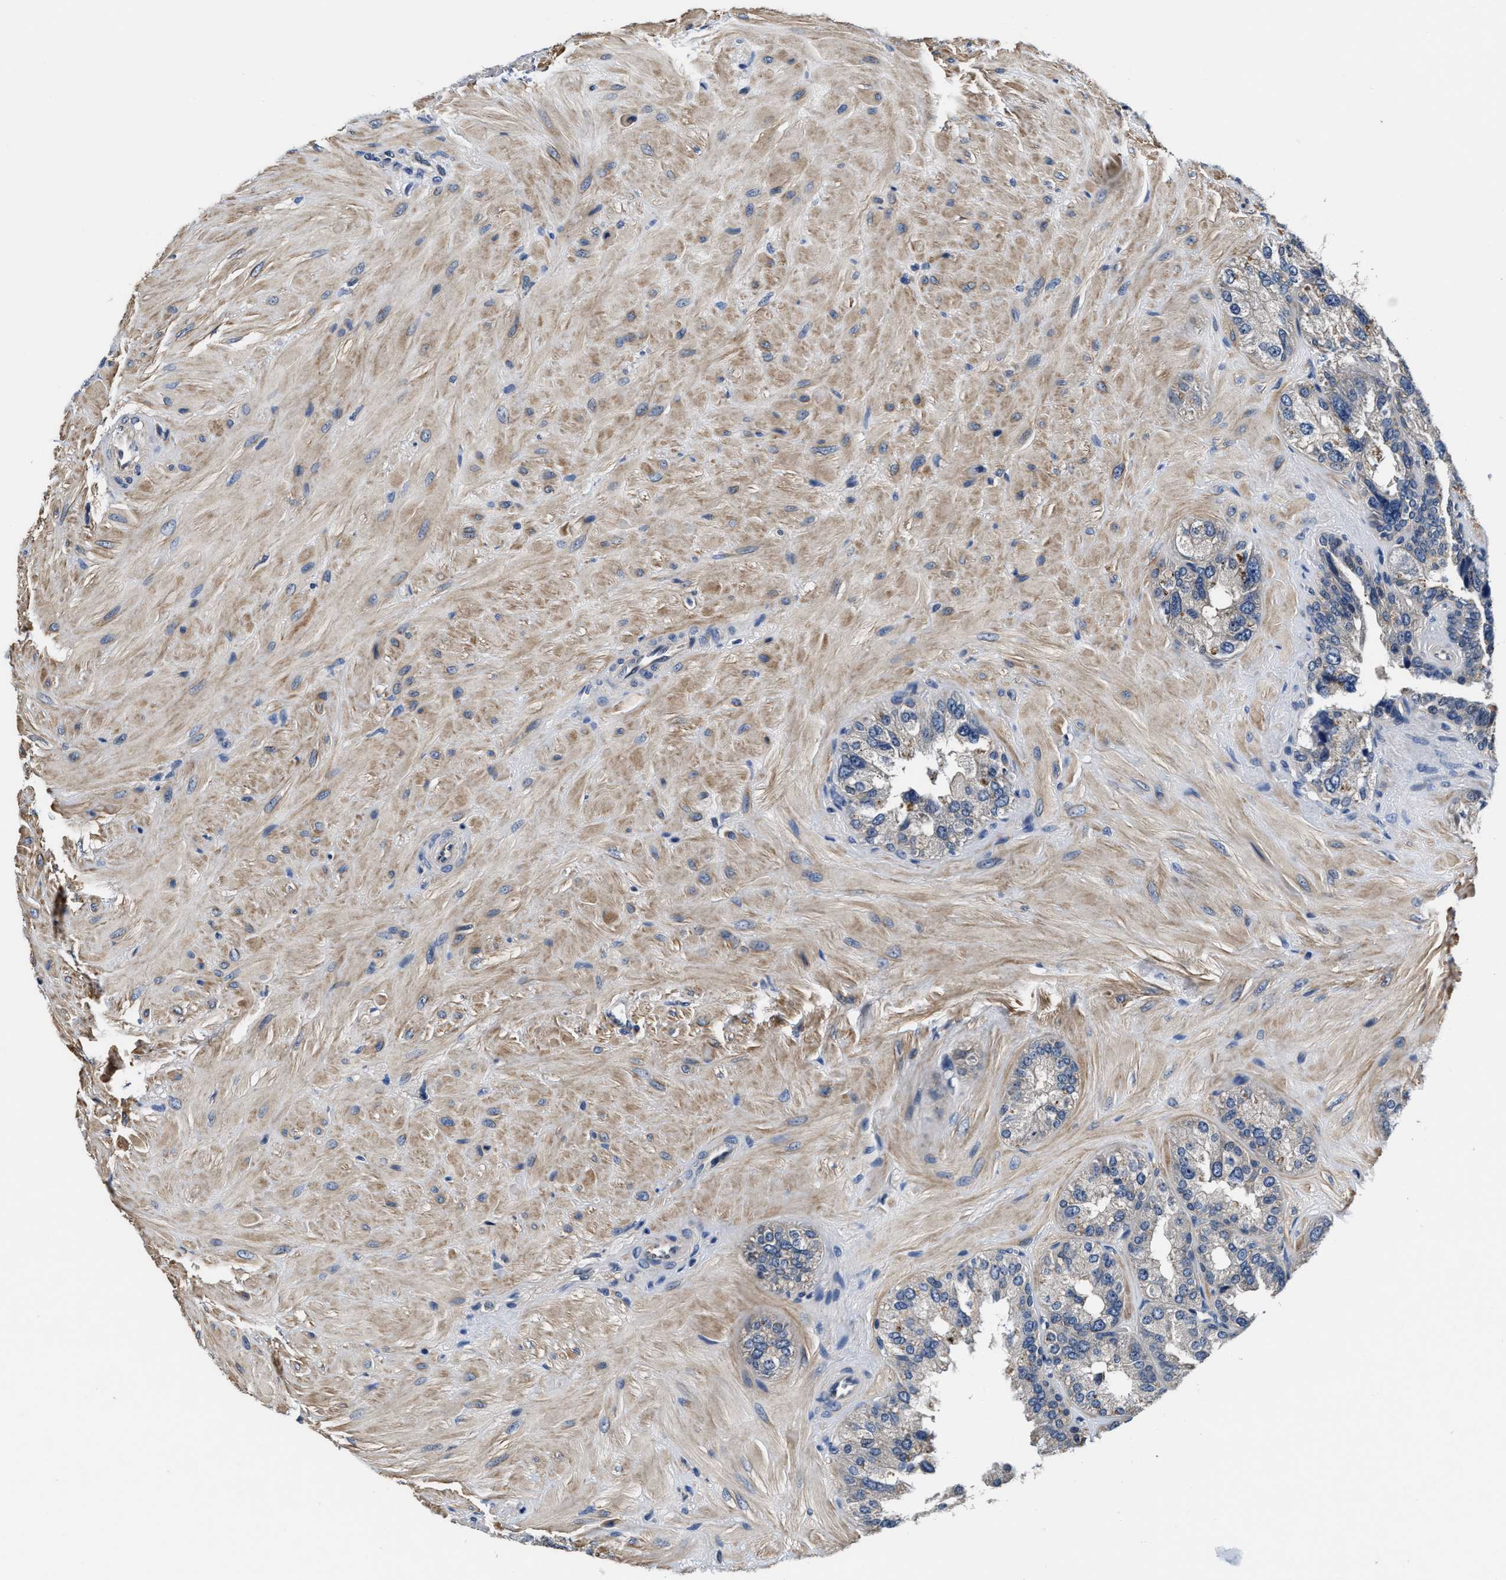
{"staining": {"intensity": "moderate", "quantity": "<25%", "location": "cytoplasmic/membranous"}, "tissue": "seminal vesicle", "cell_type": "Glandular cells", "image_type": "normal", "snomed": [{"axis": "morphology", "description": "Normal tissue, NOS"}, {"axis": "topography", "description": "Prostate"}, {"axis": "topography", "description": "Seminal veicle"}], "caption": "An IHC micrograph of benign tissue is shown. Protein staining in brown highlights moderate cytoplasmic/membranous positivity in seminal vesicle within glandular cells. (Stains: DAB (3,3'-diaminobenzidine) in brown, nuclei in blue, Microscopy: brightfield microscopy at high magnification).", "gene": "ANKIB1", "patient": {"sex": "male", "age": 51}}